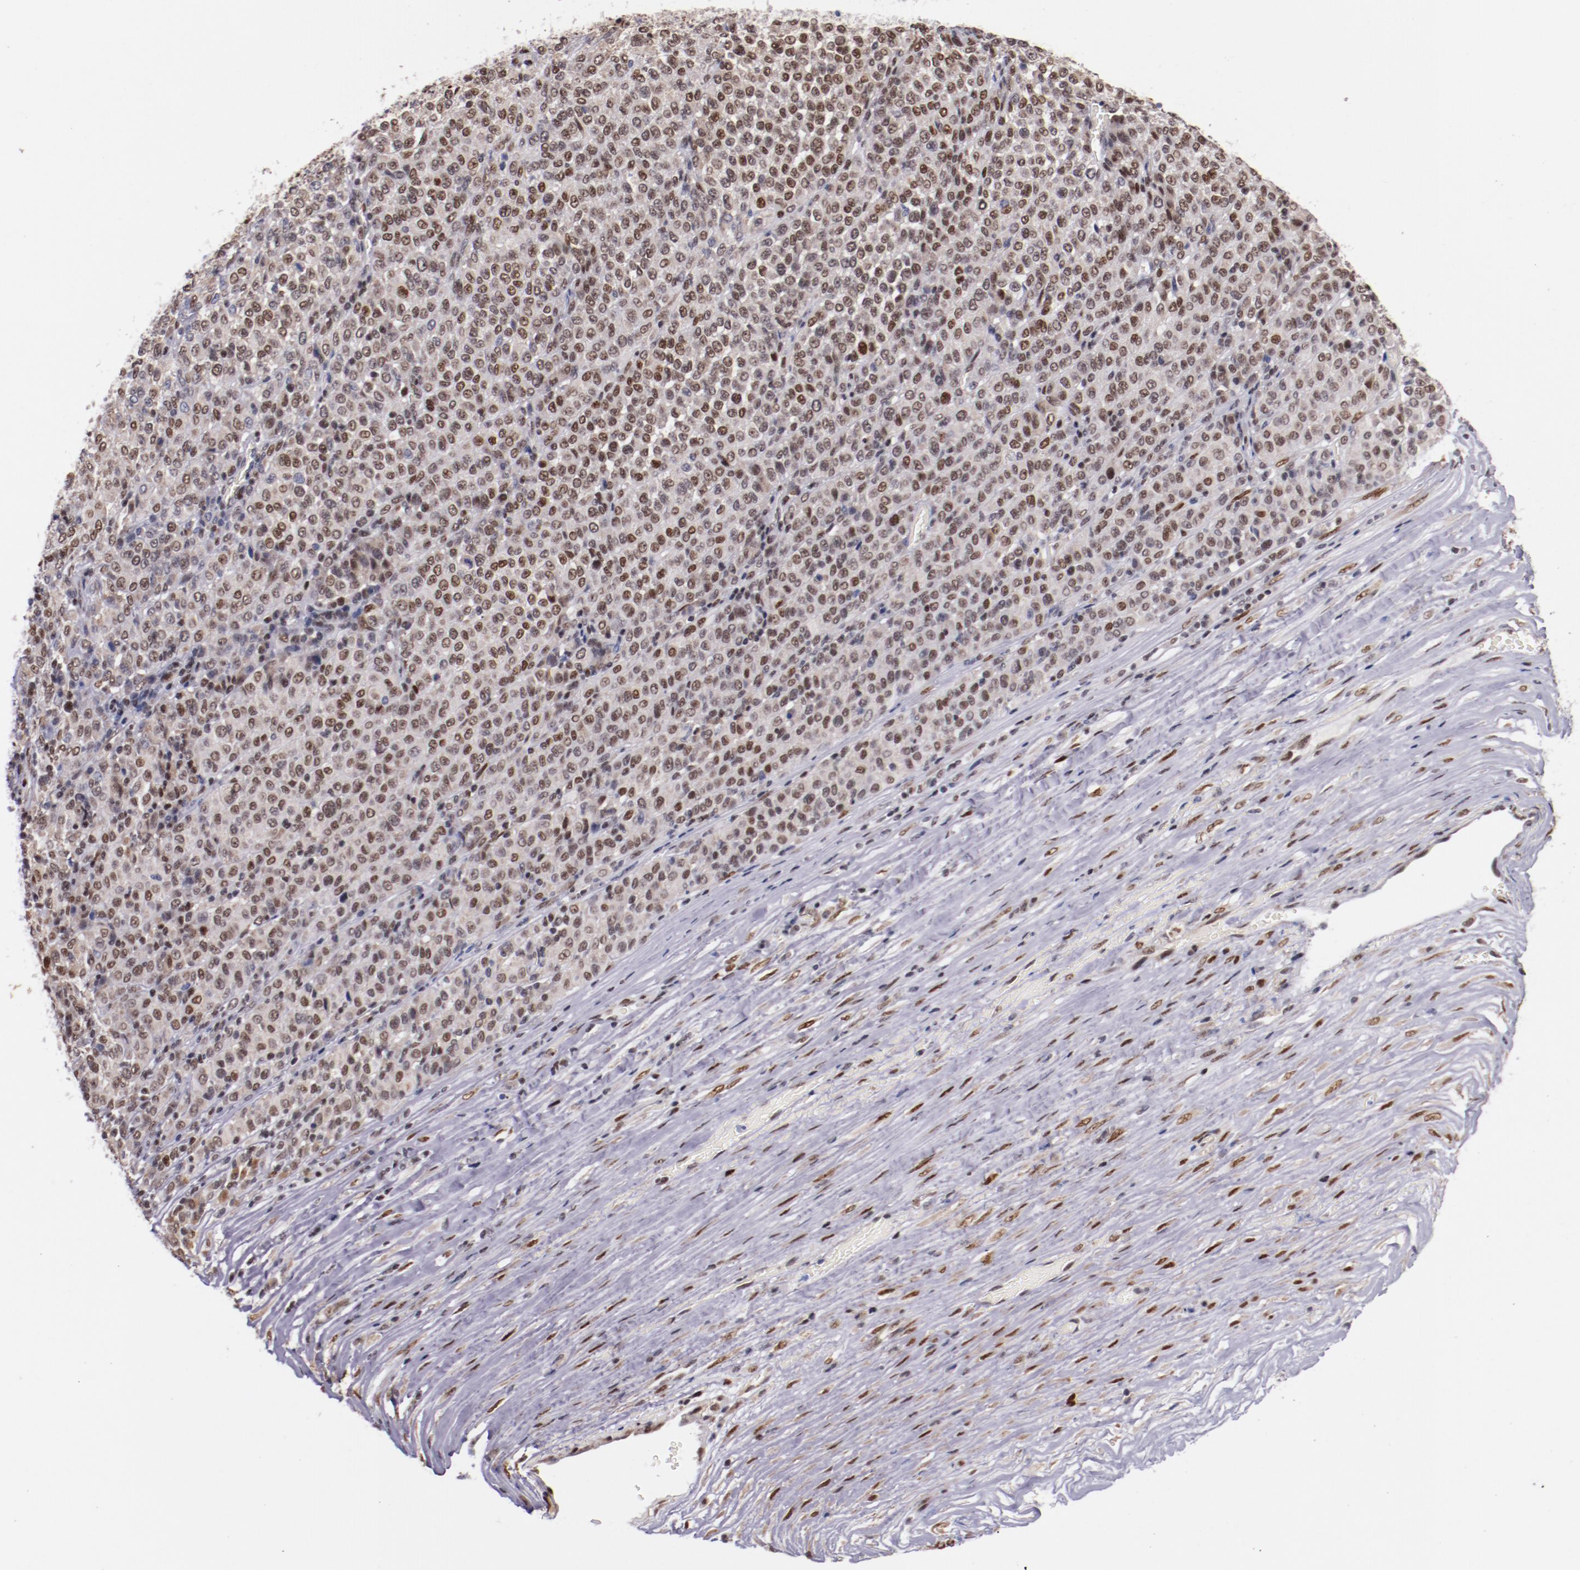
{"staining": {"intensity": "moderate", "quantity": ">75%", "location": "nuclear"}, "tissue": "melanoma", "cell_type": "Tumor cells", "image_type": "cancer", "snomed": [{"axis": "morphology", "description": "Malignant melanoma, Metastatic site"}, {"axis": "topography", "description": "Pancreas"}], "caption": "Melanoma stained with a brown dye demonstrates moderate nuclear positive staining in approximately >75% of tumor cells.", "gene": "SRF", "patient": {"sex": "female", "age": 30}}